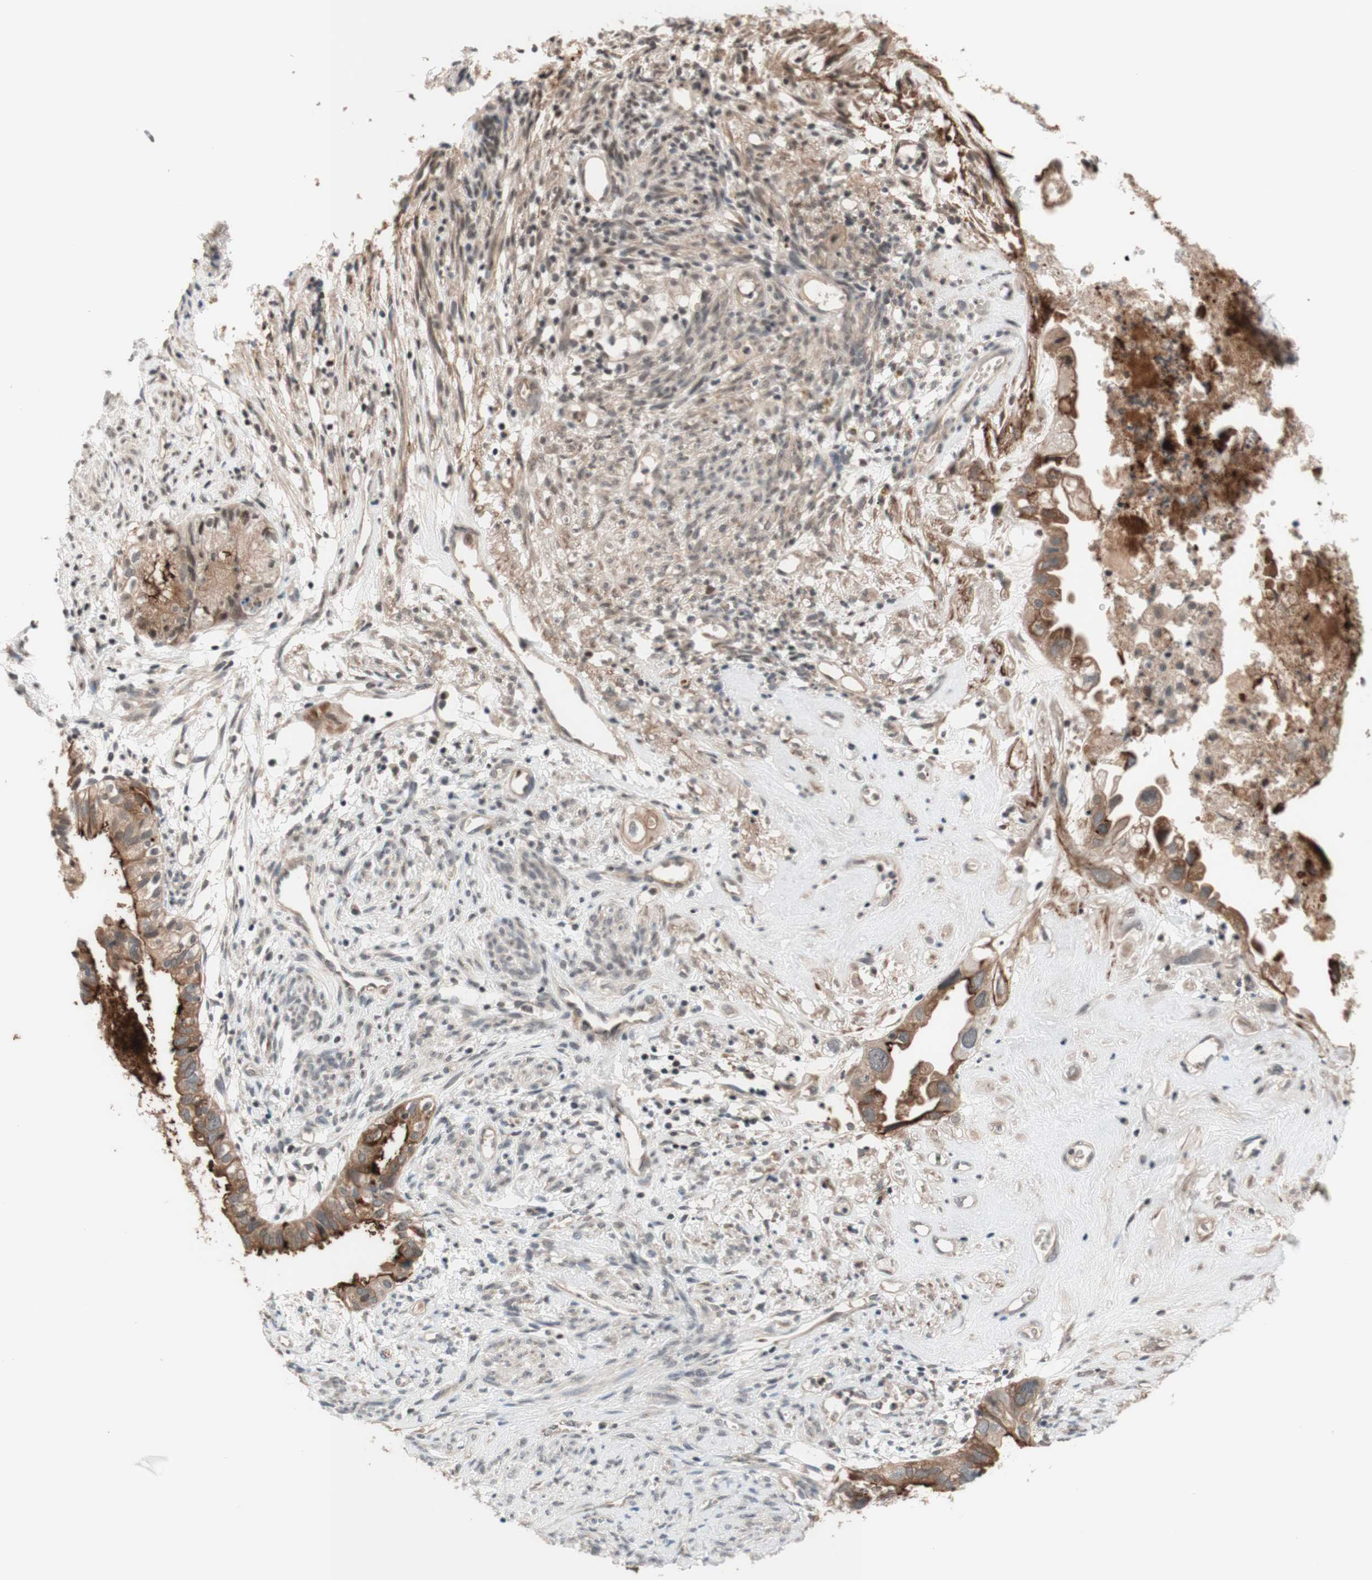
{"staining": {"intensity": "moderate", "quantity": ">75%", "location": "cytoplasmic/membranous"}, "tissue": "cervical cancer", "cell_type": "Tumor cells", "image_type": "cancer", "snomed": [{"axis": "morphology", "description": "Normal tissue, NOS"}, {"axis": "morphology", "description": "Adenocarcinoma, NOS"}, {"axis": "topography", "description": "Cervix"}, {"axis": "topography", "description": "Endometrium"}], "caption": "Tumor cells exhibit moderate cytoplasmic/membranous expression in about >75% of cells in cervical cancer.", "gene": "CD55", "patient": {"sex": "female", "age": 86}}